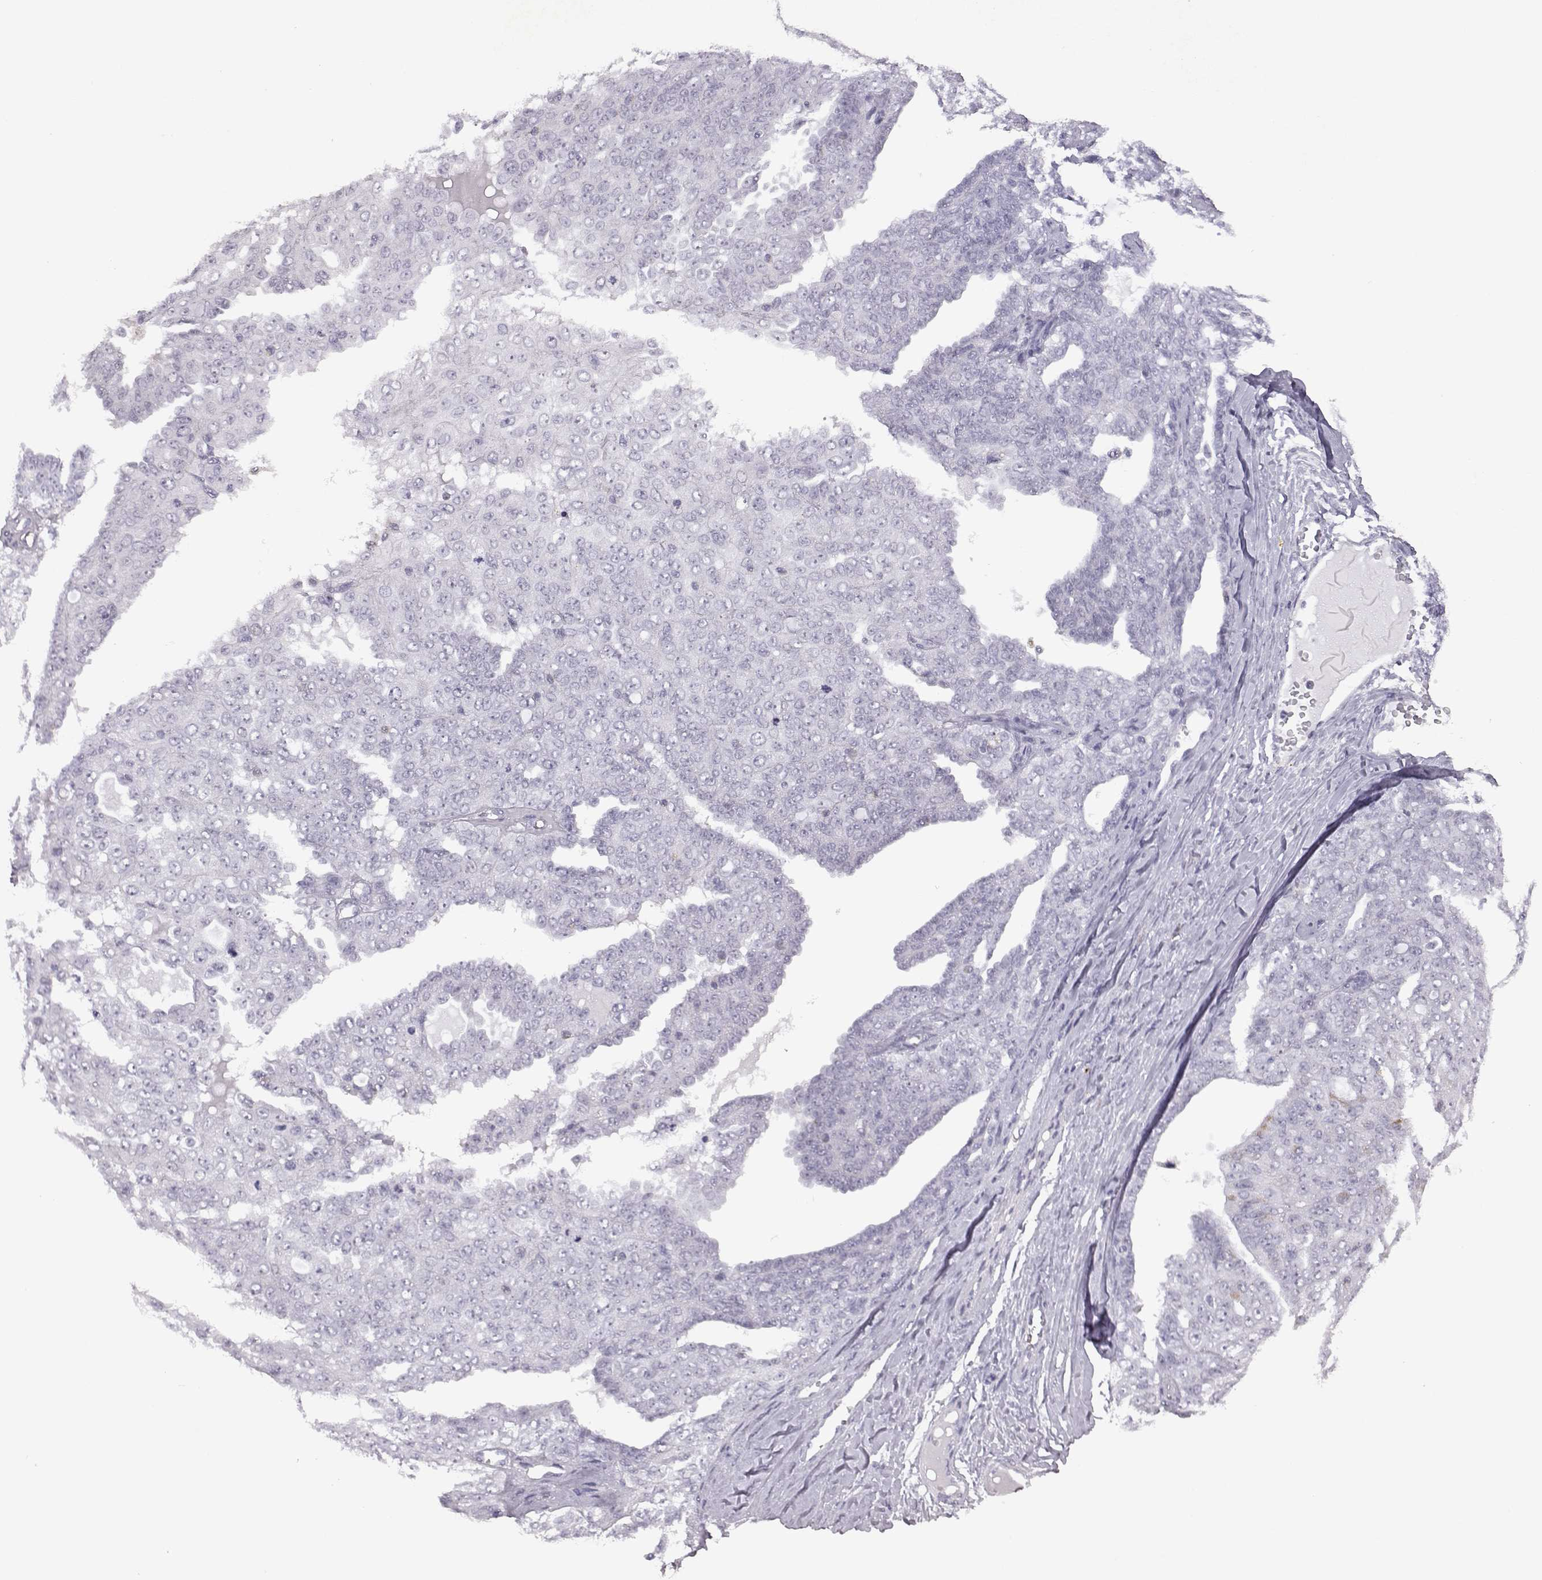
{"staining": {"intensity": "negative", "quantity": "none", "location": "none"}, "tissue": "ovarian cancer", "cell_type": "Tumor cells", "image_type": "cancer", "snomed": [{"axis": "morphology", "description": "Cystadenocarcinoma, serous, NOS"}, {"axis": "topography", "description": "Ovary"}], "caption": "Ovarian cancer (serous cystadenocarcinoma) was stained to show a protein in brown. There is no significant expression in tumor cells.", "gene": "VGF", "patient": {"sex": "female", "age": 71}}